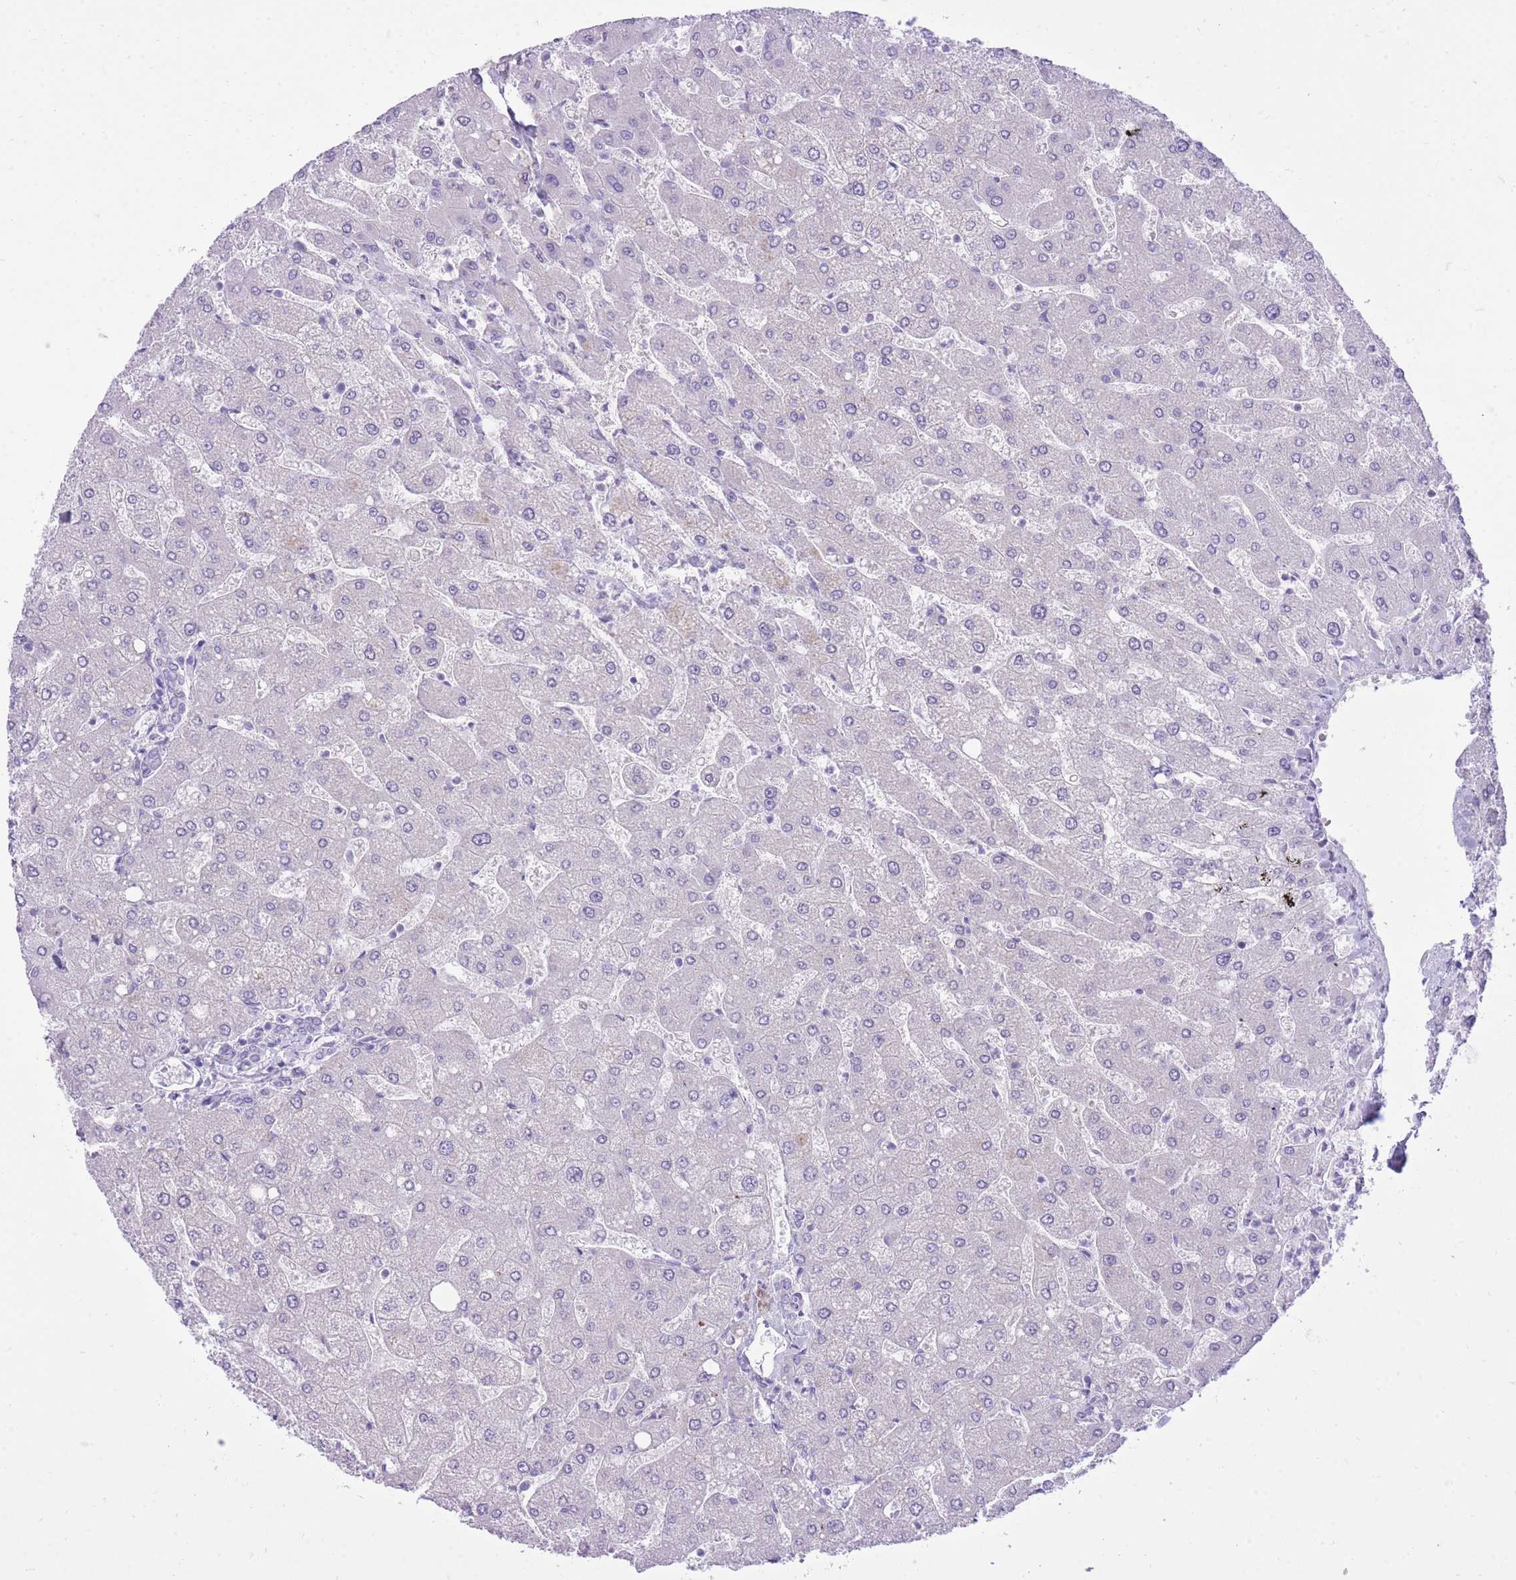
{"staining": {"intensity": "negative", "quantity": "none", "location": "none"}, "tissue": "liver", "cell_type": "Cholangiocytes", "image_type": "normal", "snomed": [{"axis": "morphology", "description": "Normal tissue, NOS"}, {"axis": "topography", "description": "Liver"}], "caption": "High power microscopy image of an immunohistochemistry micrograph of benign liver, revealing no significant positivity in cholangiocytes.", "gene": "DENND2D", "patient": {"sex": "male", "age": 55}}